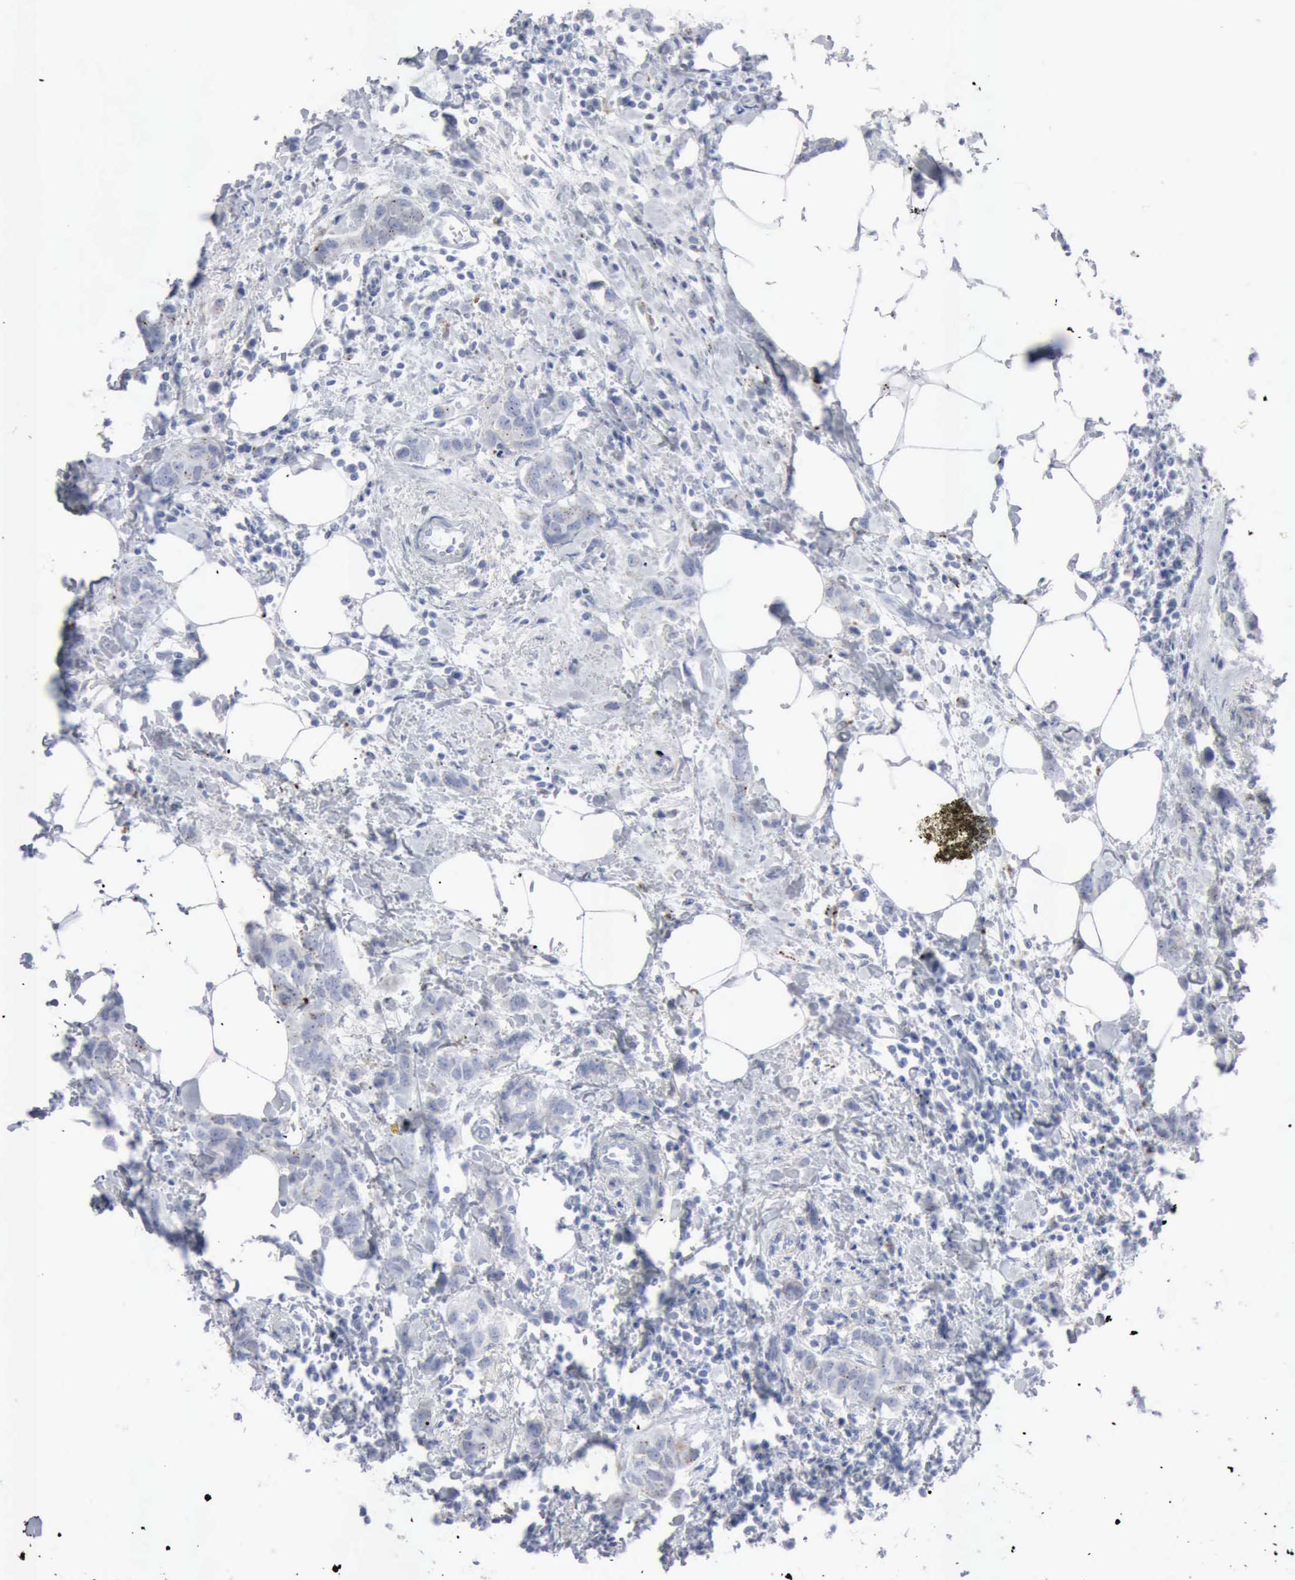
{"staining": {"intensity": "weak", "quantity": "<25%", "location": "cytoplasmic/membranous"}, "tissue": "breast cancer", "cell_type": "Tumor cells", "image_type": "cancer", "snomed": [{"axis": "morphology", "description": "Normal tissue, NOS"}, {"axis": "morphology", "description": "Duct carcinoma"}, {"axis": "topography", "description": "Breast"}], "caption": "This is an IHC micrograph of human breast cancer (invasive ductal carcinoma). There is no staining in tumor cells.", "gene": "GLA", "patient": {"sex": "female", "age": 50}}